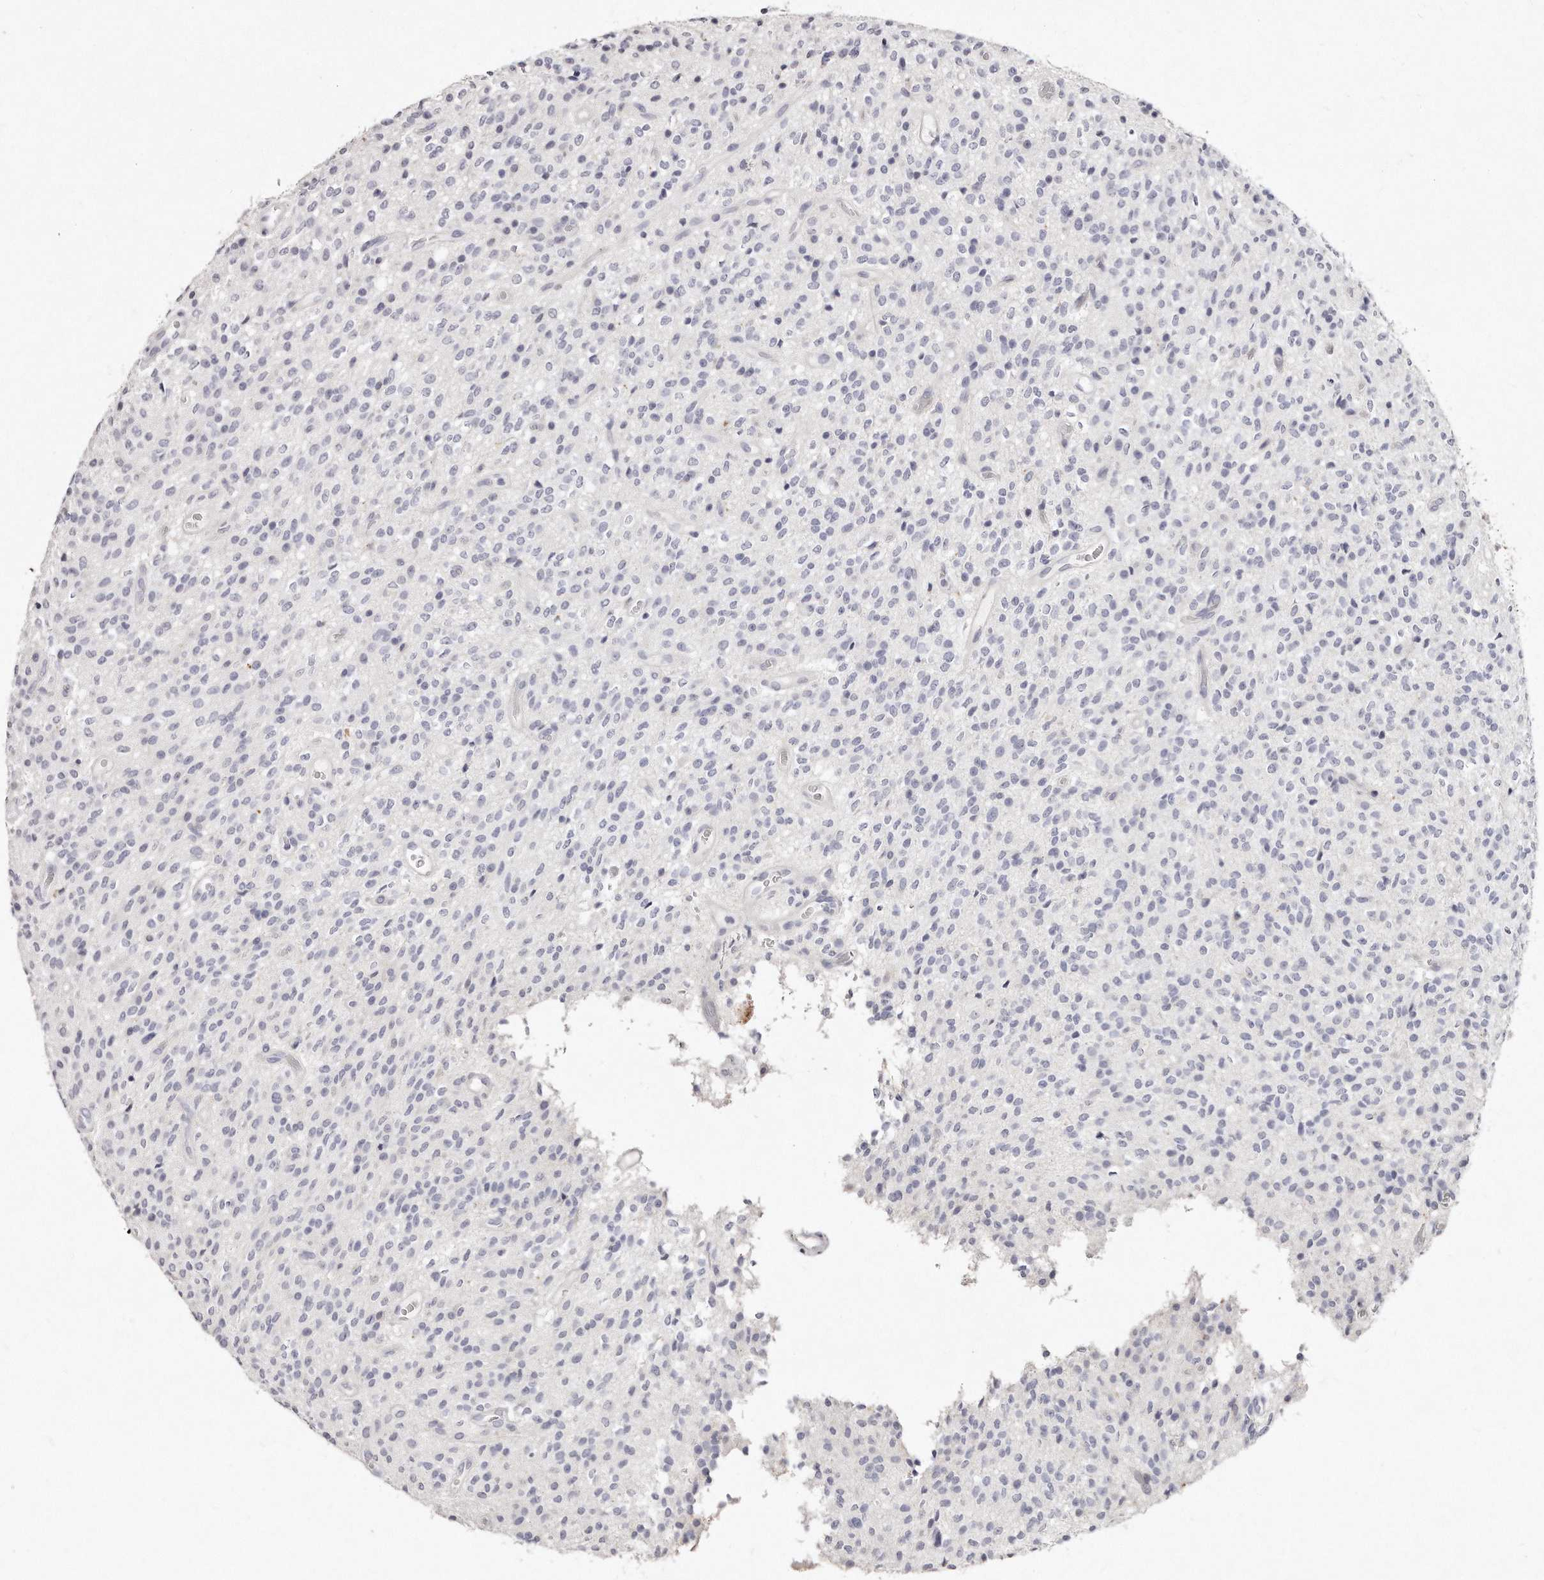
{"staining": {"intensity": "negative", "quantity": "none", "location": "none"}, "tissue": "glioma", "cell_type": "Tumor cells", "image_type": "cancer", "snomed": [{"axis": "morphology", "description": "Glioma, malignant, High grade"}, {"axis": "topography", "description": "Brain"}], "caption": "IHC micrograph of neoplastic tissue: glioma stained with DAB exhibits no significant protein staining in tumor cells.", "gene": "GDA", "patient": {"sex": "male", "age": 34}}